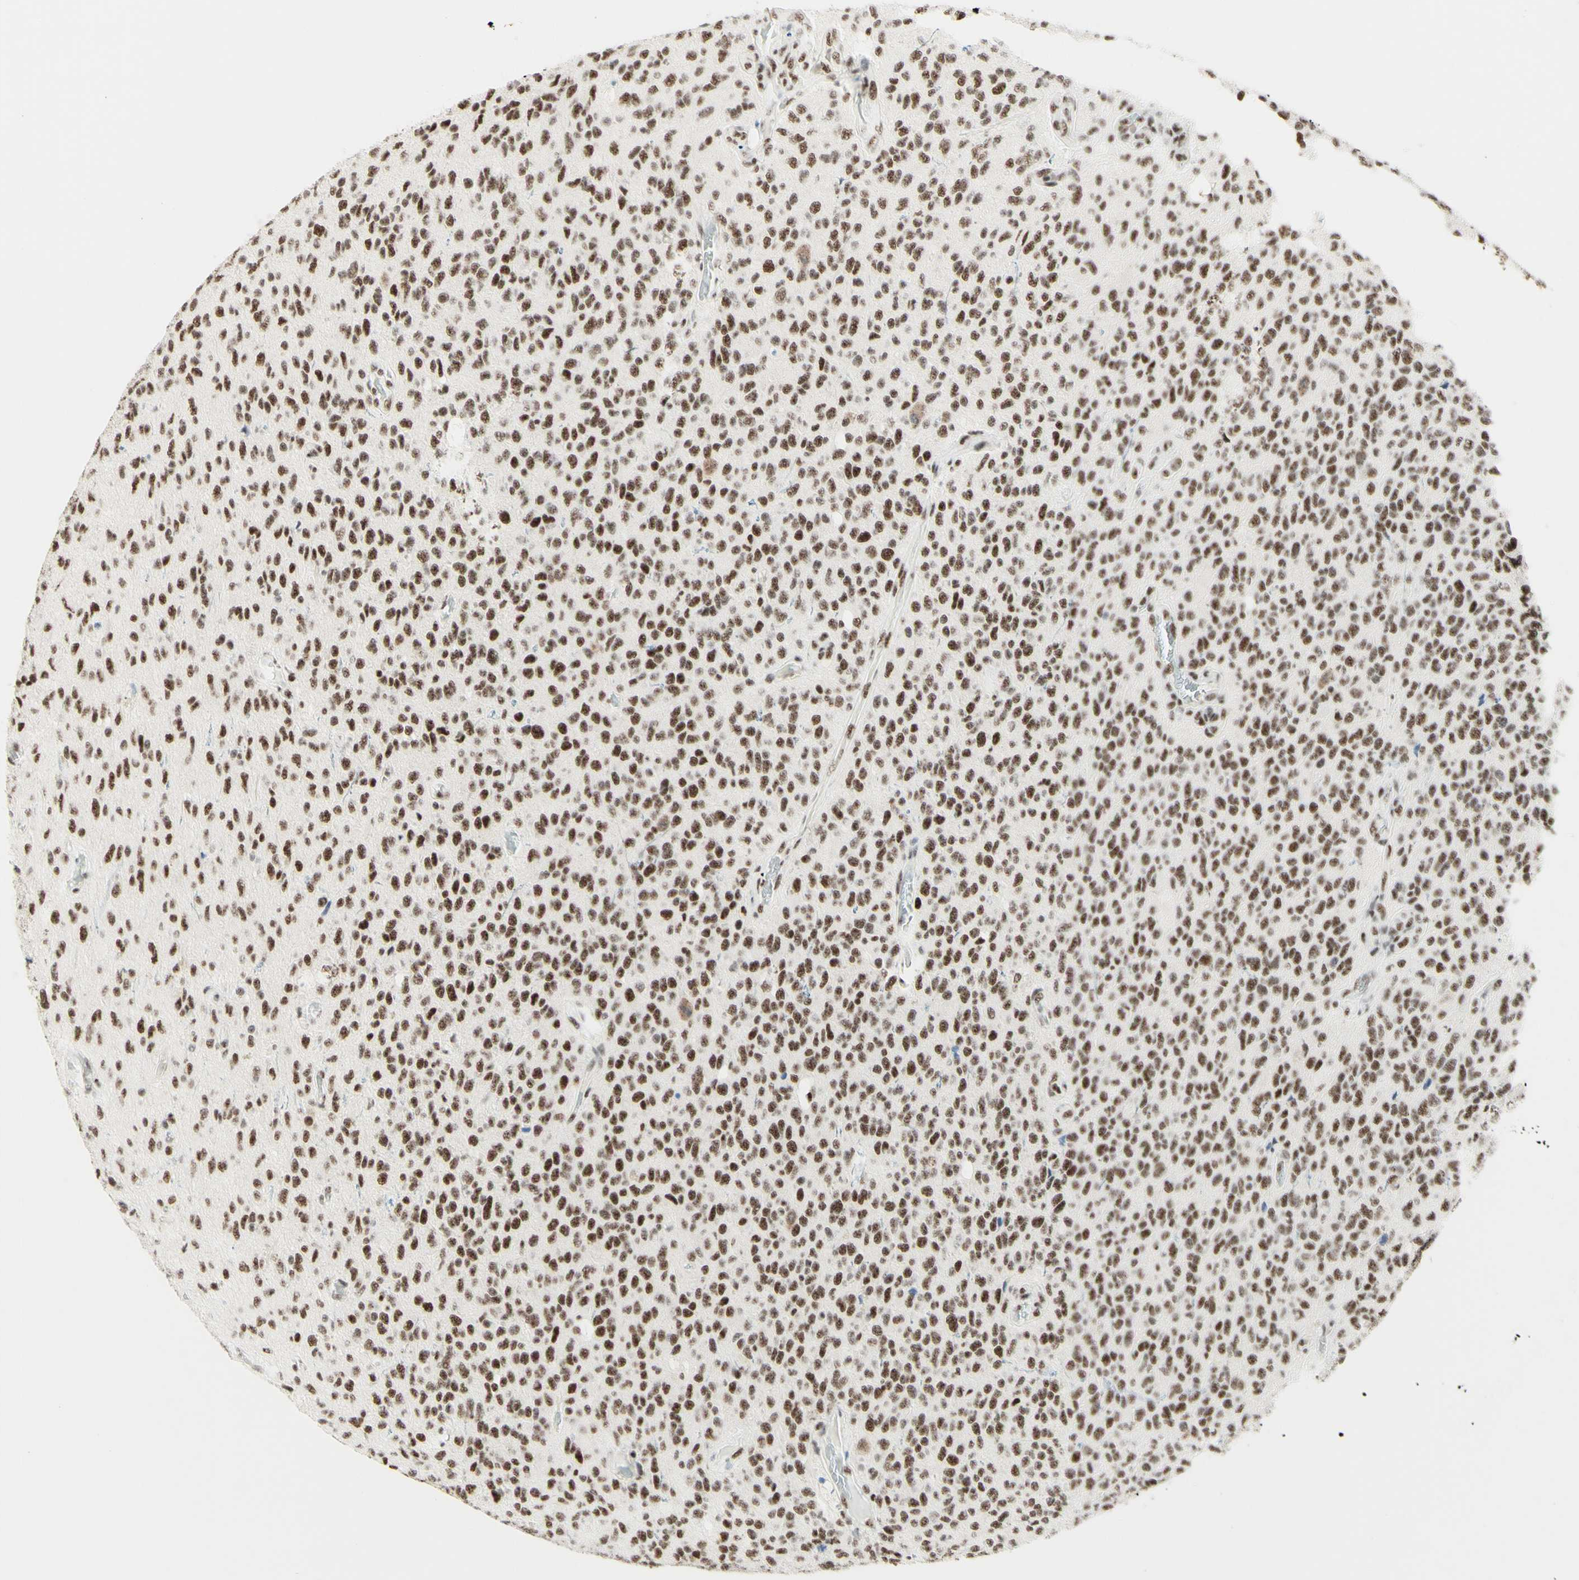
{"staining": {"intensity": "moderate", "quantity": ">75%", "location": "nuclear"}, "tissue": "glioma", "cell_type": "Tumor cells", "image_type": "cancer", "snomed": [{"axis": "morphology", "description": "Glioma, malignant, High grade"}, {"axis": "topography", "description": "pancreas cauda"}], "caption": "Moderate nuclear expression for a protein is seen in approximately >75% of tumor cells of glioma using immunohistochemistry.", "gene": "WTAP", "patient": {"sex": "male", "age": 60}}